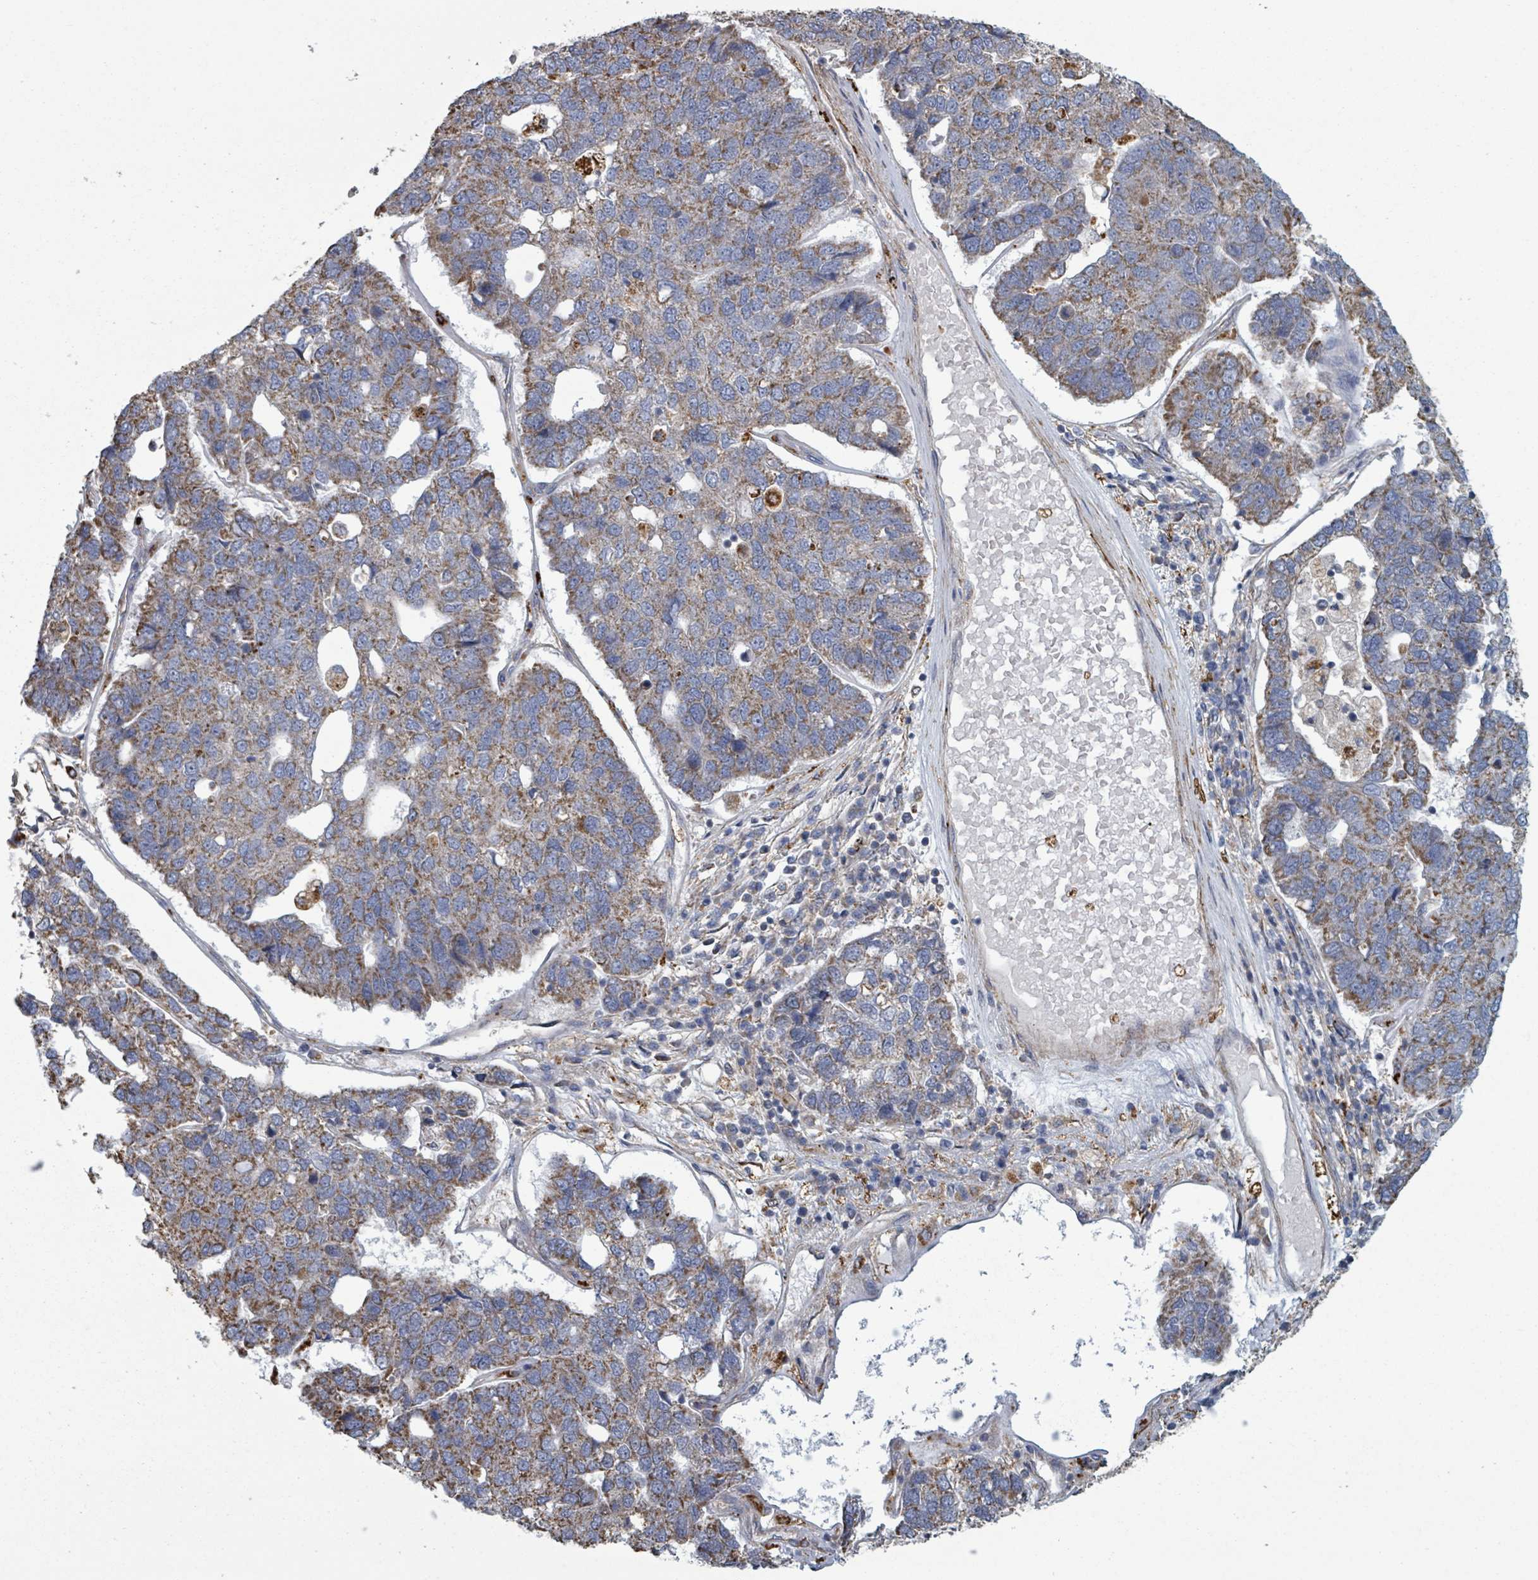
{"staining": {"intensity": "moderate", "quantity": ">75%", "location": "cytoplasmic/membranous"}, "tissue": "pancreatic cancer", "cell_type": "Tumor cells", "image_type": "cancer", "snomed": [{"axis": "morphology", "description": "Adenocarcinoma, NOS"}, {"axis": "topography", "description": "Pancreas"}], "caption": "This is a photomicrograph of immunohistochemistry (IHC) staining of adenocarcinoma (pancreatic), which shows moderate positivity in the cytoplasmic/membranous of tumor cells.", "gene": "ADCK1", "patient": {"sex": "female", "age": 61}}